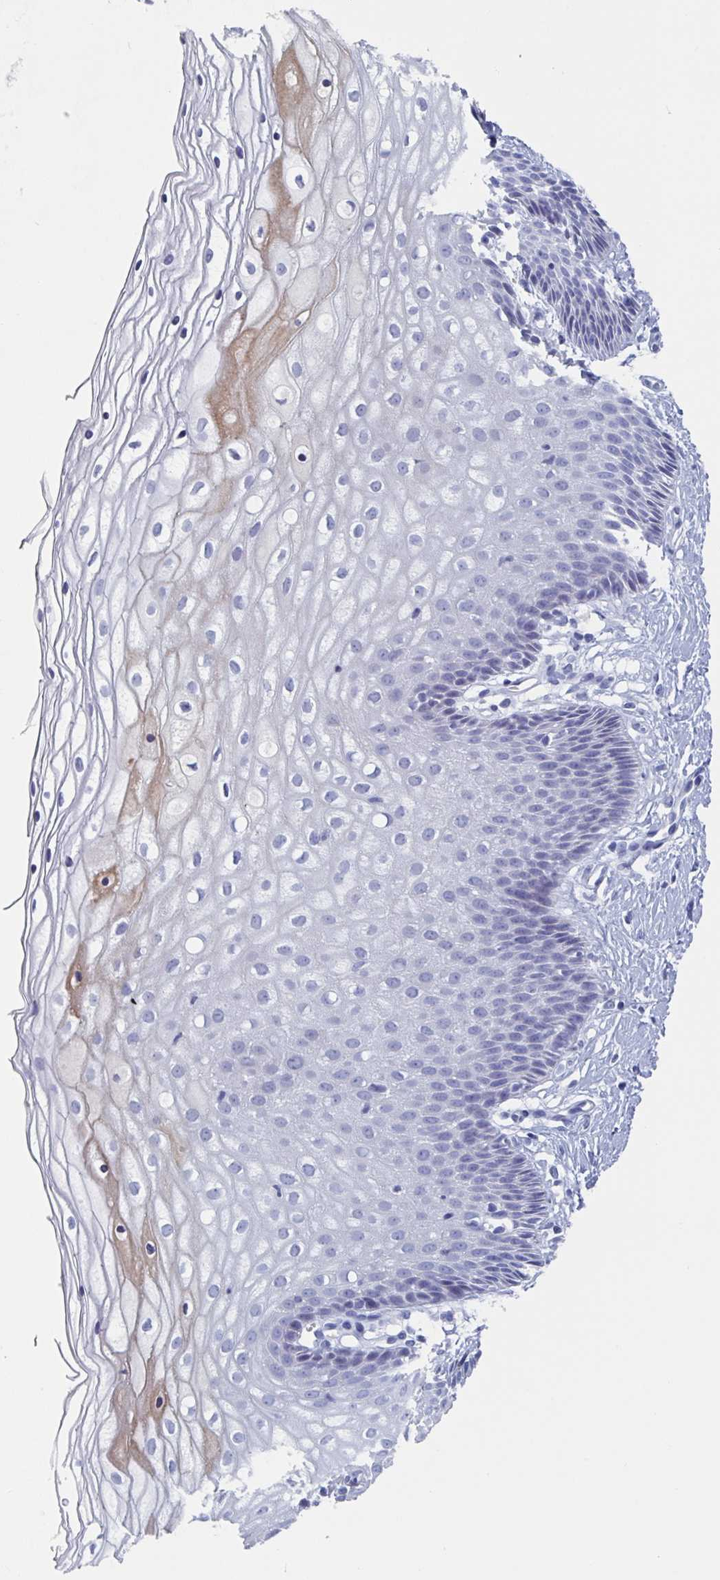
{"staining": {"intensity": "negative", "quantity": "none", "location": "none"}, "tissue": "cervix", "cell_type": "Glandular cells", "image_type": "normal", "snomed": [{"axis": "morphology", "description": "Normal tissue, NOS"}, {"axis": "topography", "description": "Cervix"}], "caption": "A high-resolution photomicrograph shows immunohistochemistry staining of benign cervix, which shows no significant positivity in glandular cells.", "gene": "NT5C3B", "patient": {"sex": "female", "age": 36}}